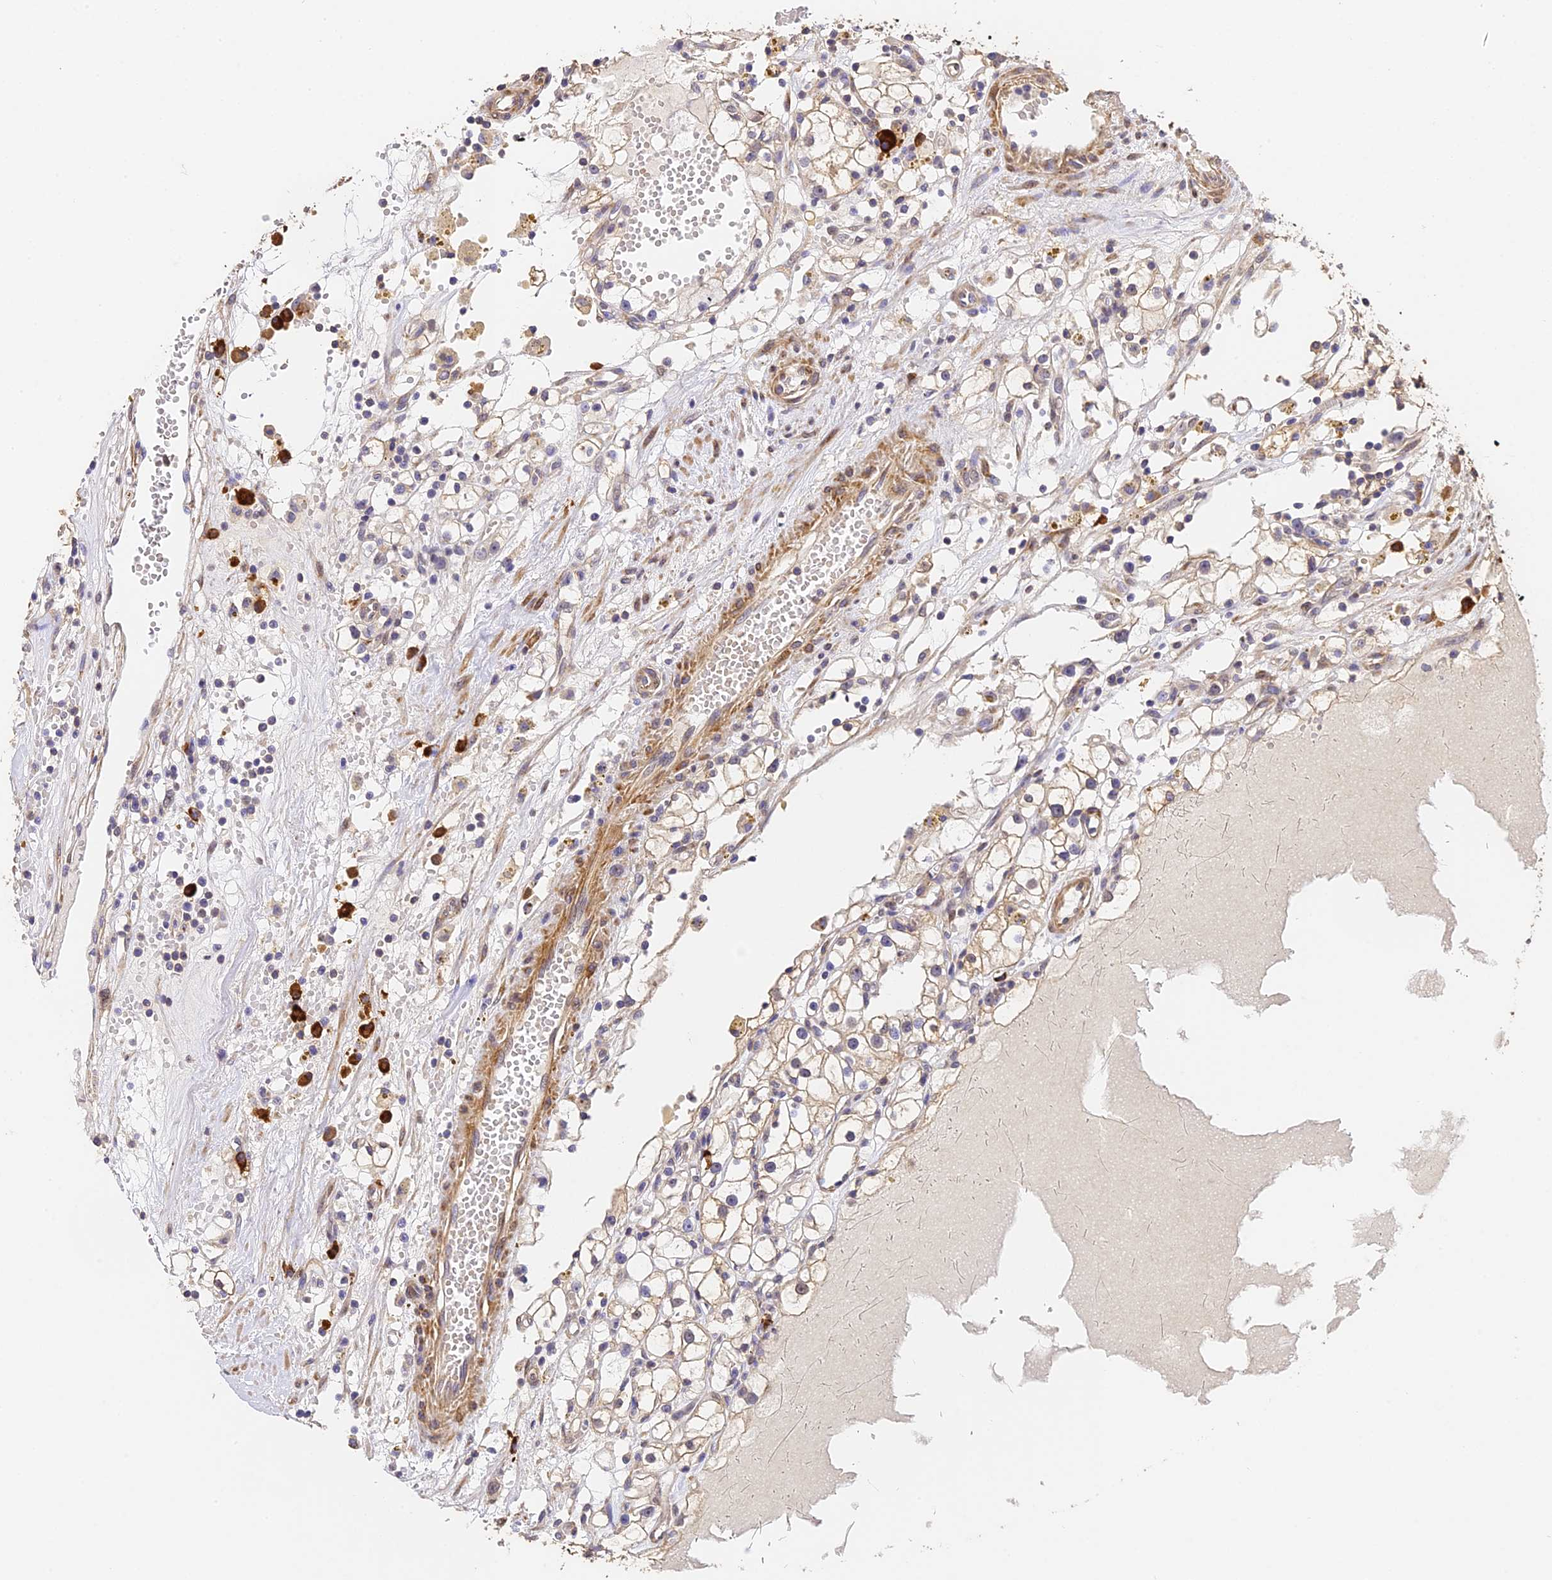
{"staining": {"intensity": "weak", "quantity": "25%-75%", "location": "cytoplasmic/membranous"}, "tissue": "renal cancer", "cell_type": "Tumor cells", "image_type": "cancer", "snomed": [{"axis": "morphology", "description": "Adenocarcinoma, NOS"}, {"axis": "topography", "description": "Kidney"}], "caption": "IHC image of human renal cancer stained for a protein (brown), which displays low levels of weak cytoplasmic/membranous positivity in approximately 25%-75% of tumor cells.", "gene": "SLC11A1", "patient": {"sex": "male", "age": 56}}